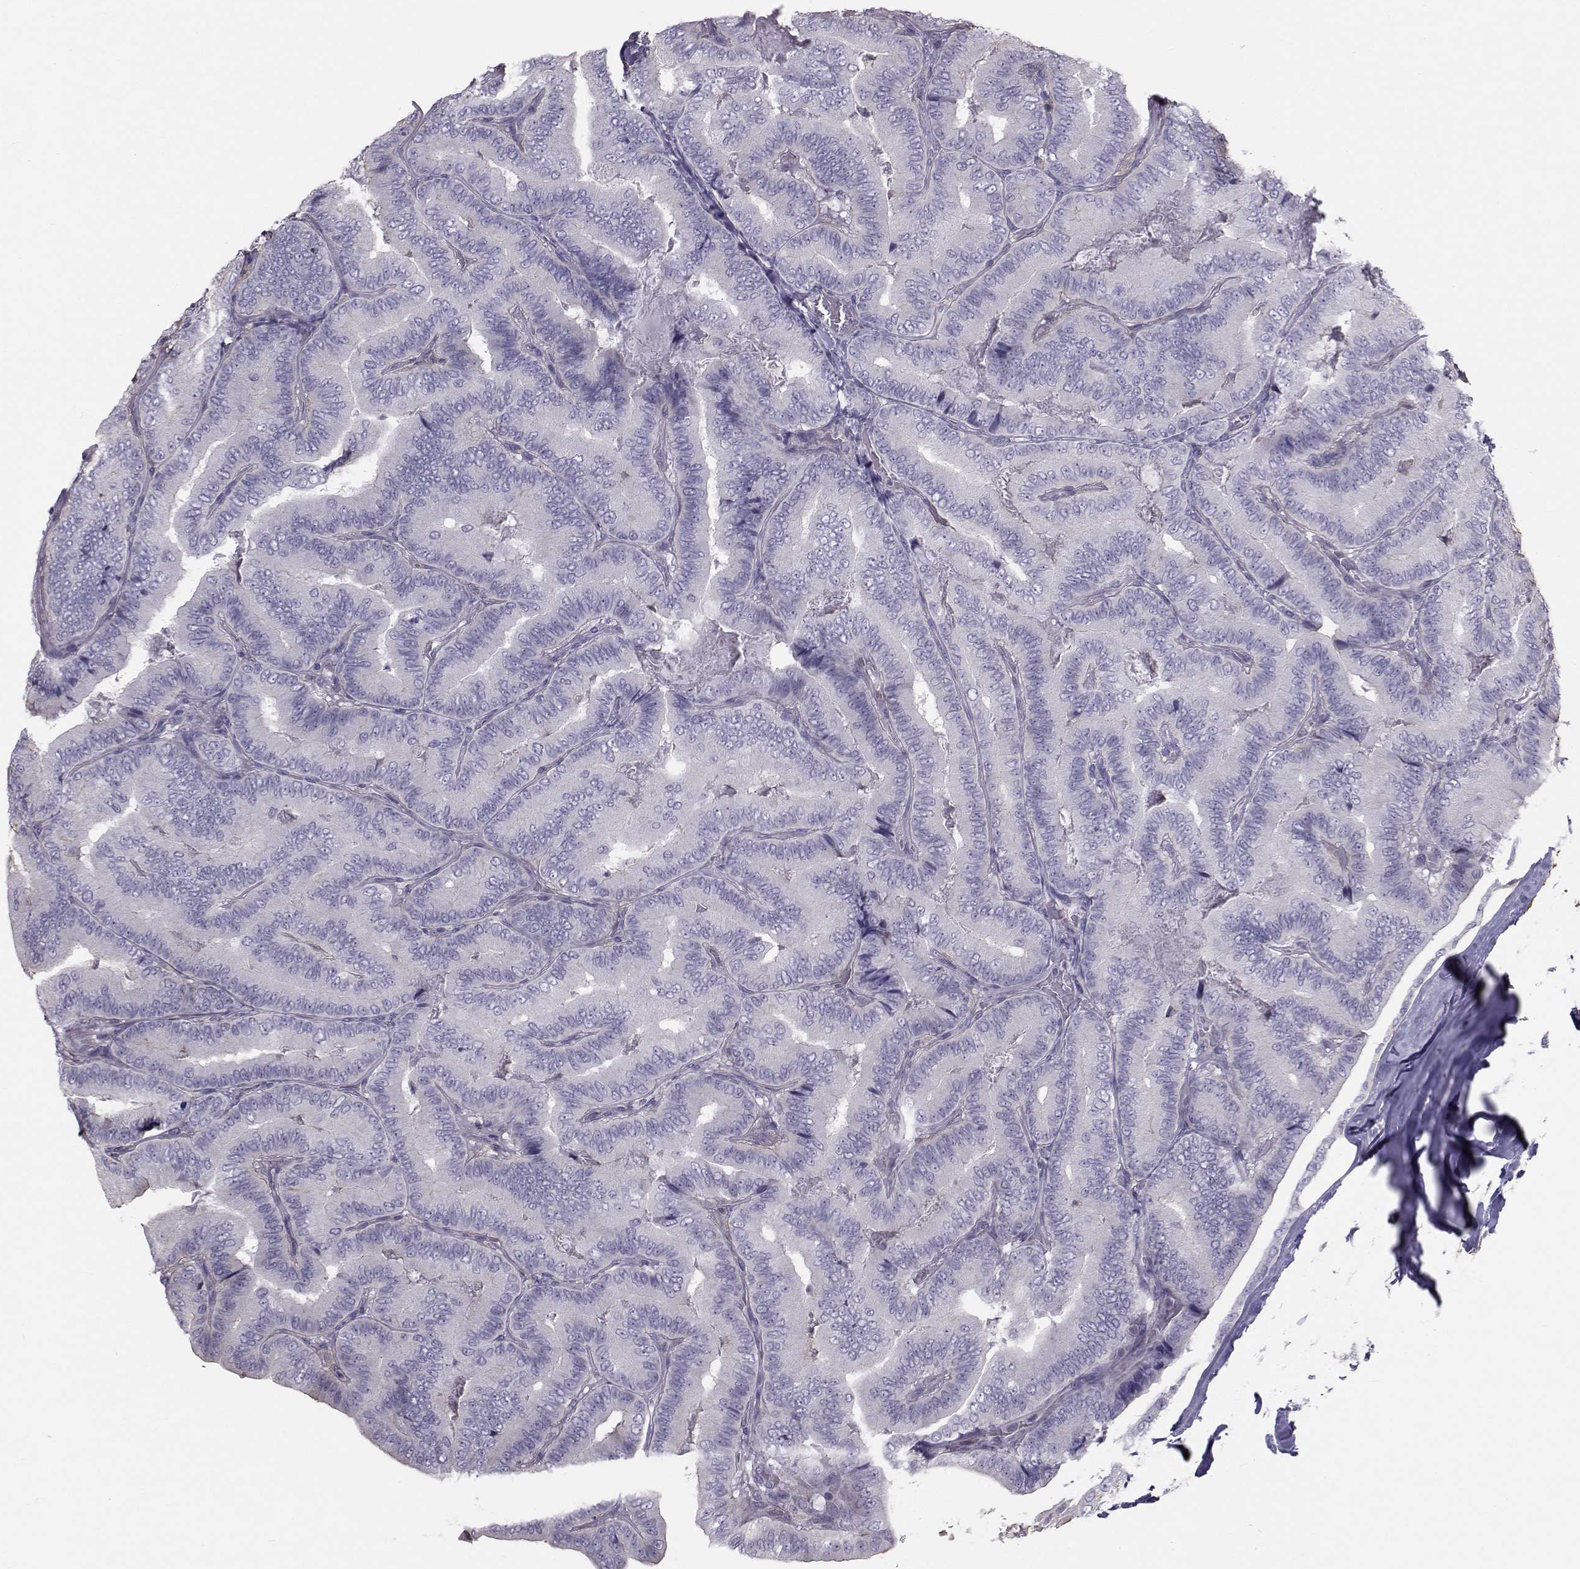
{"staining": {"intensity": "negative", "quantity": "none", "location": "none"}, "tissue": "thyroid cancer", "cell_type": "Tumor cells", "image_type": "cancer", "snomed": [{"axis": "morphology", "description": "Papillary adenocarcinoma, NOS"}, {"axis": "topography", "description": "Thyroid gland"}], "caption": "This is a histopathology image of immunohistochemistry (IHC) staining of papillary adenocarcinoma (thyroid), which shows no positivity in tumor cells.", "gene": "GARIN3", "patient": {"sex": "male", "age": 61}}